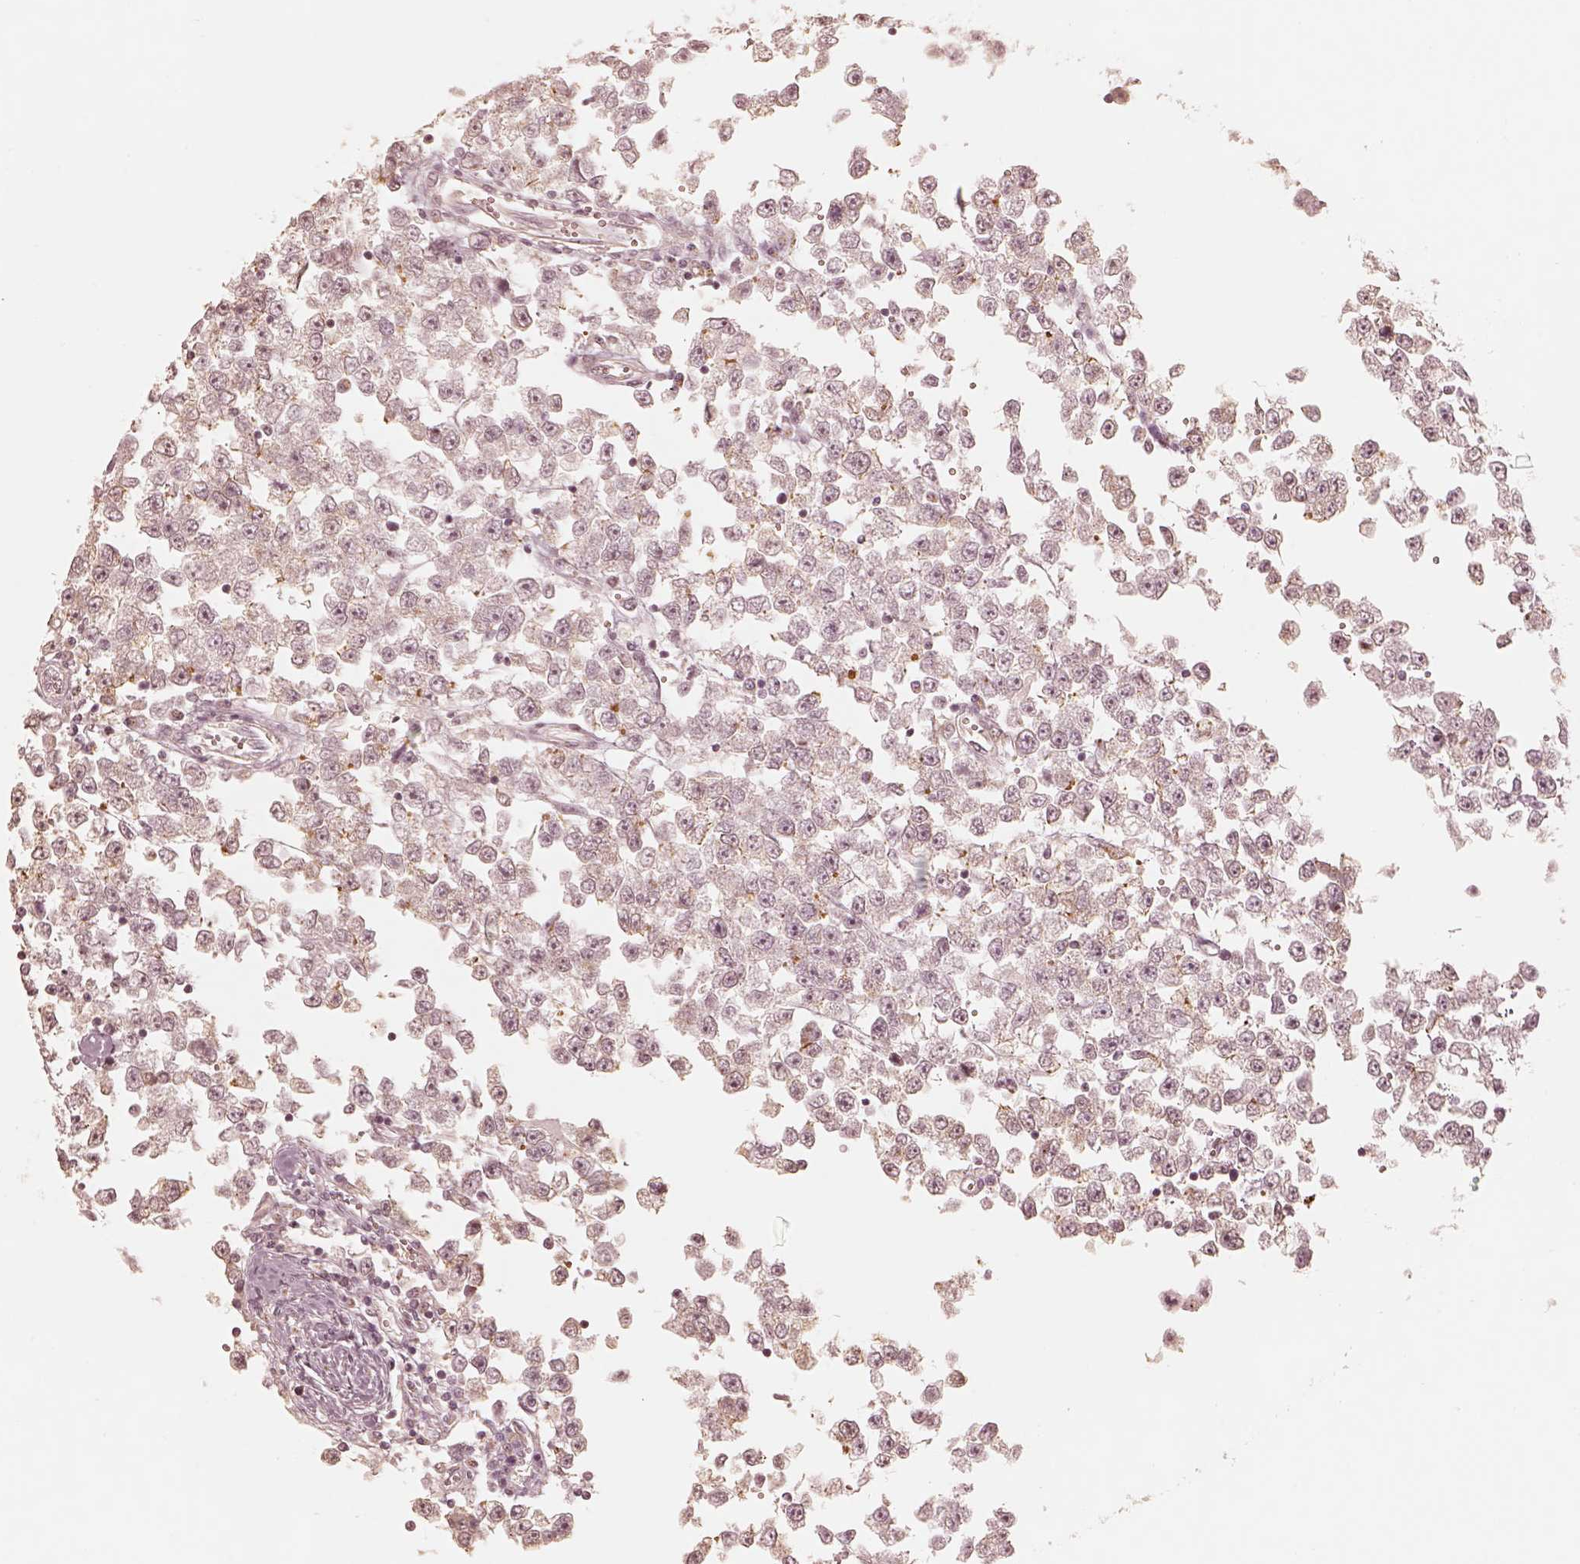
{"staining": {"intensity": "weak", "quantity": "<25%", "location": "cytoplasmic/membranous"}, "tissue": "testis cancer", "cell_type": "Tumor cells", "image_type": "cancer", "snomed": [{"axis": "morphology", "description": "Seminoma, NOS"}, {"axis": "topography", "description": "Testis"}], "caption": "High power microscopy image of an immunohistochemistry (IHC) image of testis cancer (seminoma), revealing no significant expression in tumor cells.", "gene": "GORASP2", "patient": {"sex": "male", "age": 34}}